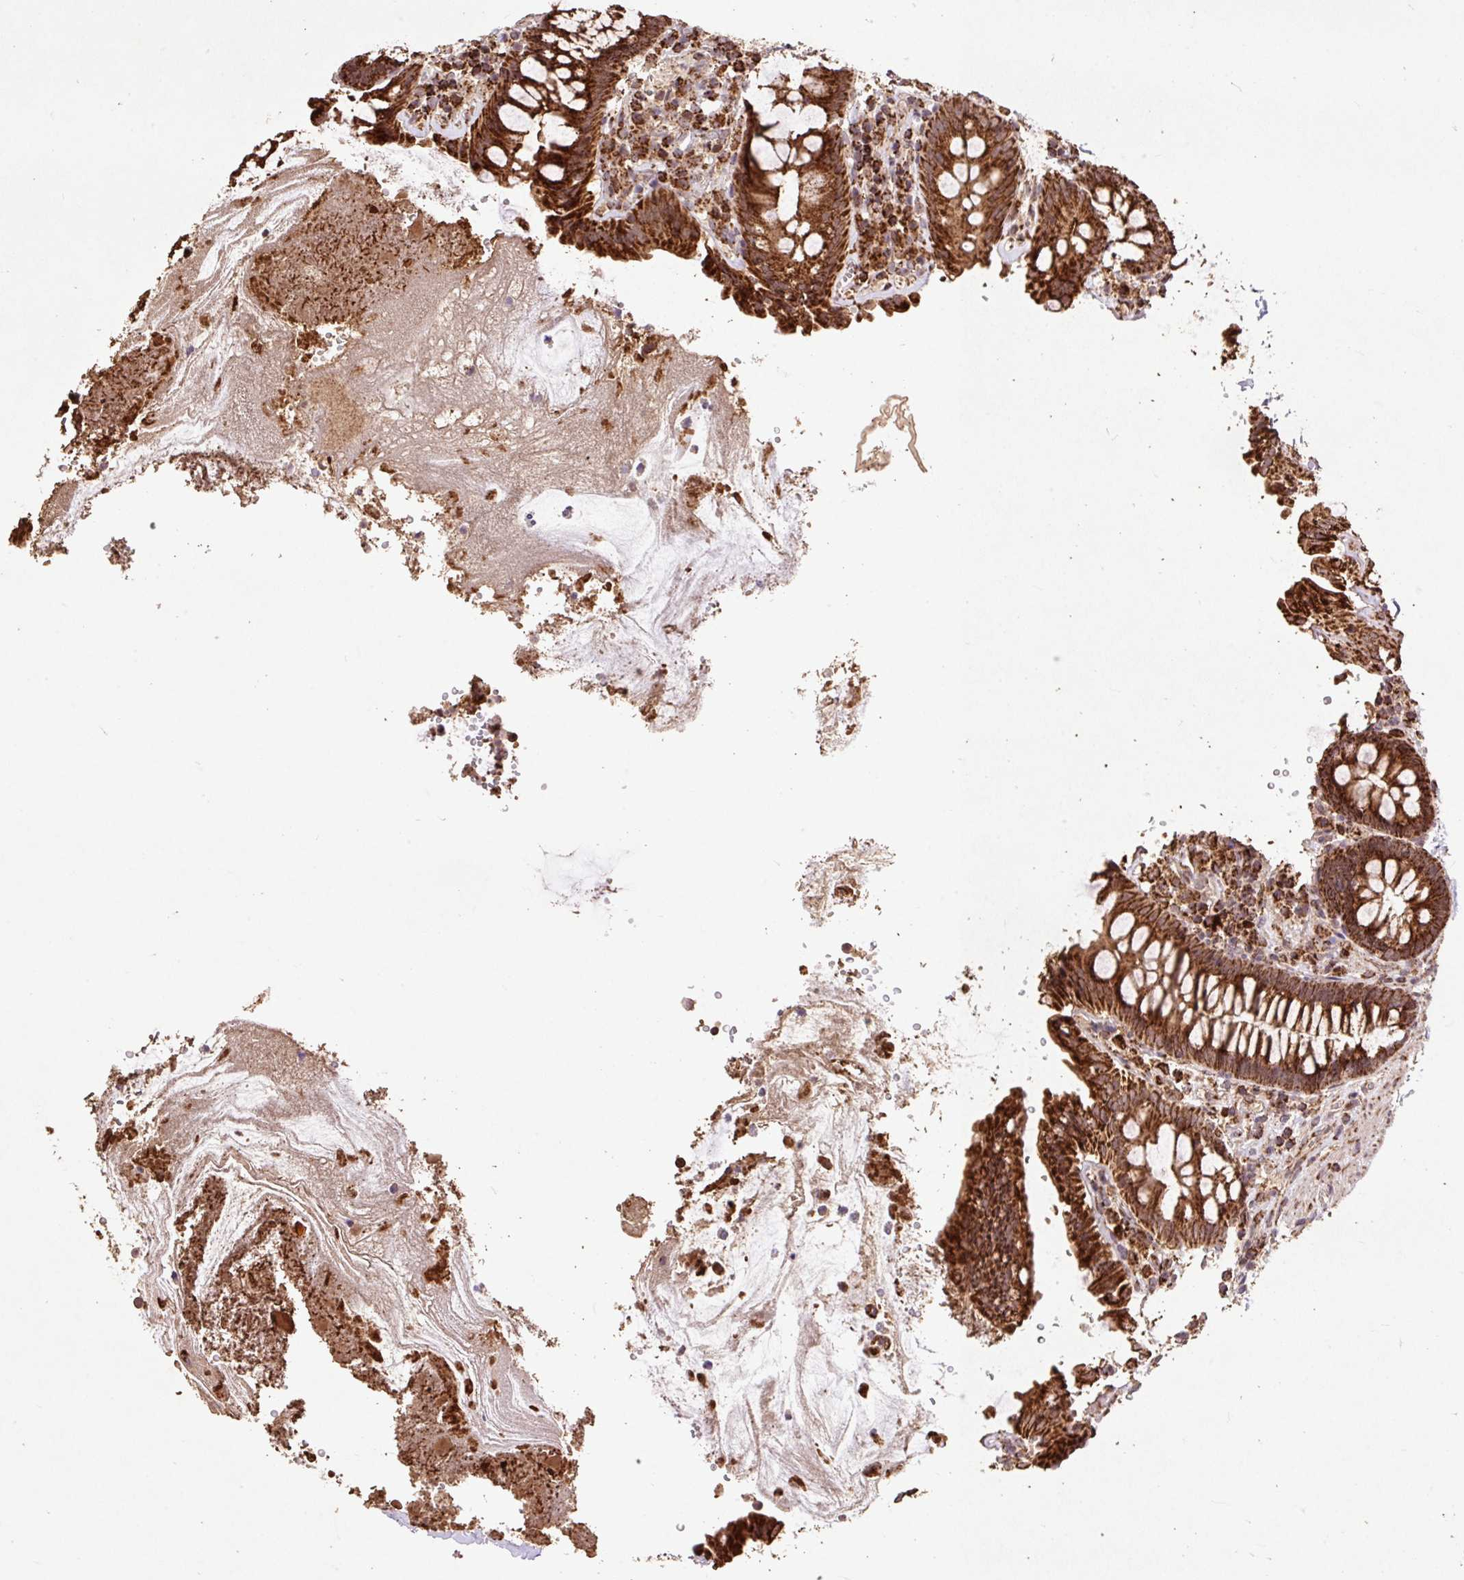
{"staining": {"intensity": "moderate", "quantity": ">75%", "location": "cytoplasmic/membranous"}, "tissue": "colon", "cell_type": "Endothelial cells", "image_type": "normal", "snomed": [{"axis": "morphology", "description": "Normal tissue, NOS"}, {"axis": "topography", "description": "Colon"}], "caption": "This photomicrograph displays normal colon stained with IHC to label a protein in brown. The cytoplasmic/membranous of endothelial cells show moderate positivity for the protein. Nuclei are counter-stained blue.", "gene": "ATP5F1A", "patient": {"sex": "male", "age": 84}}